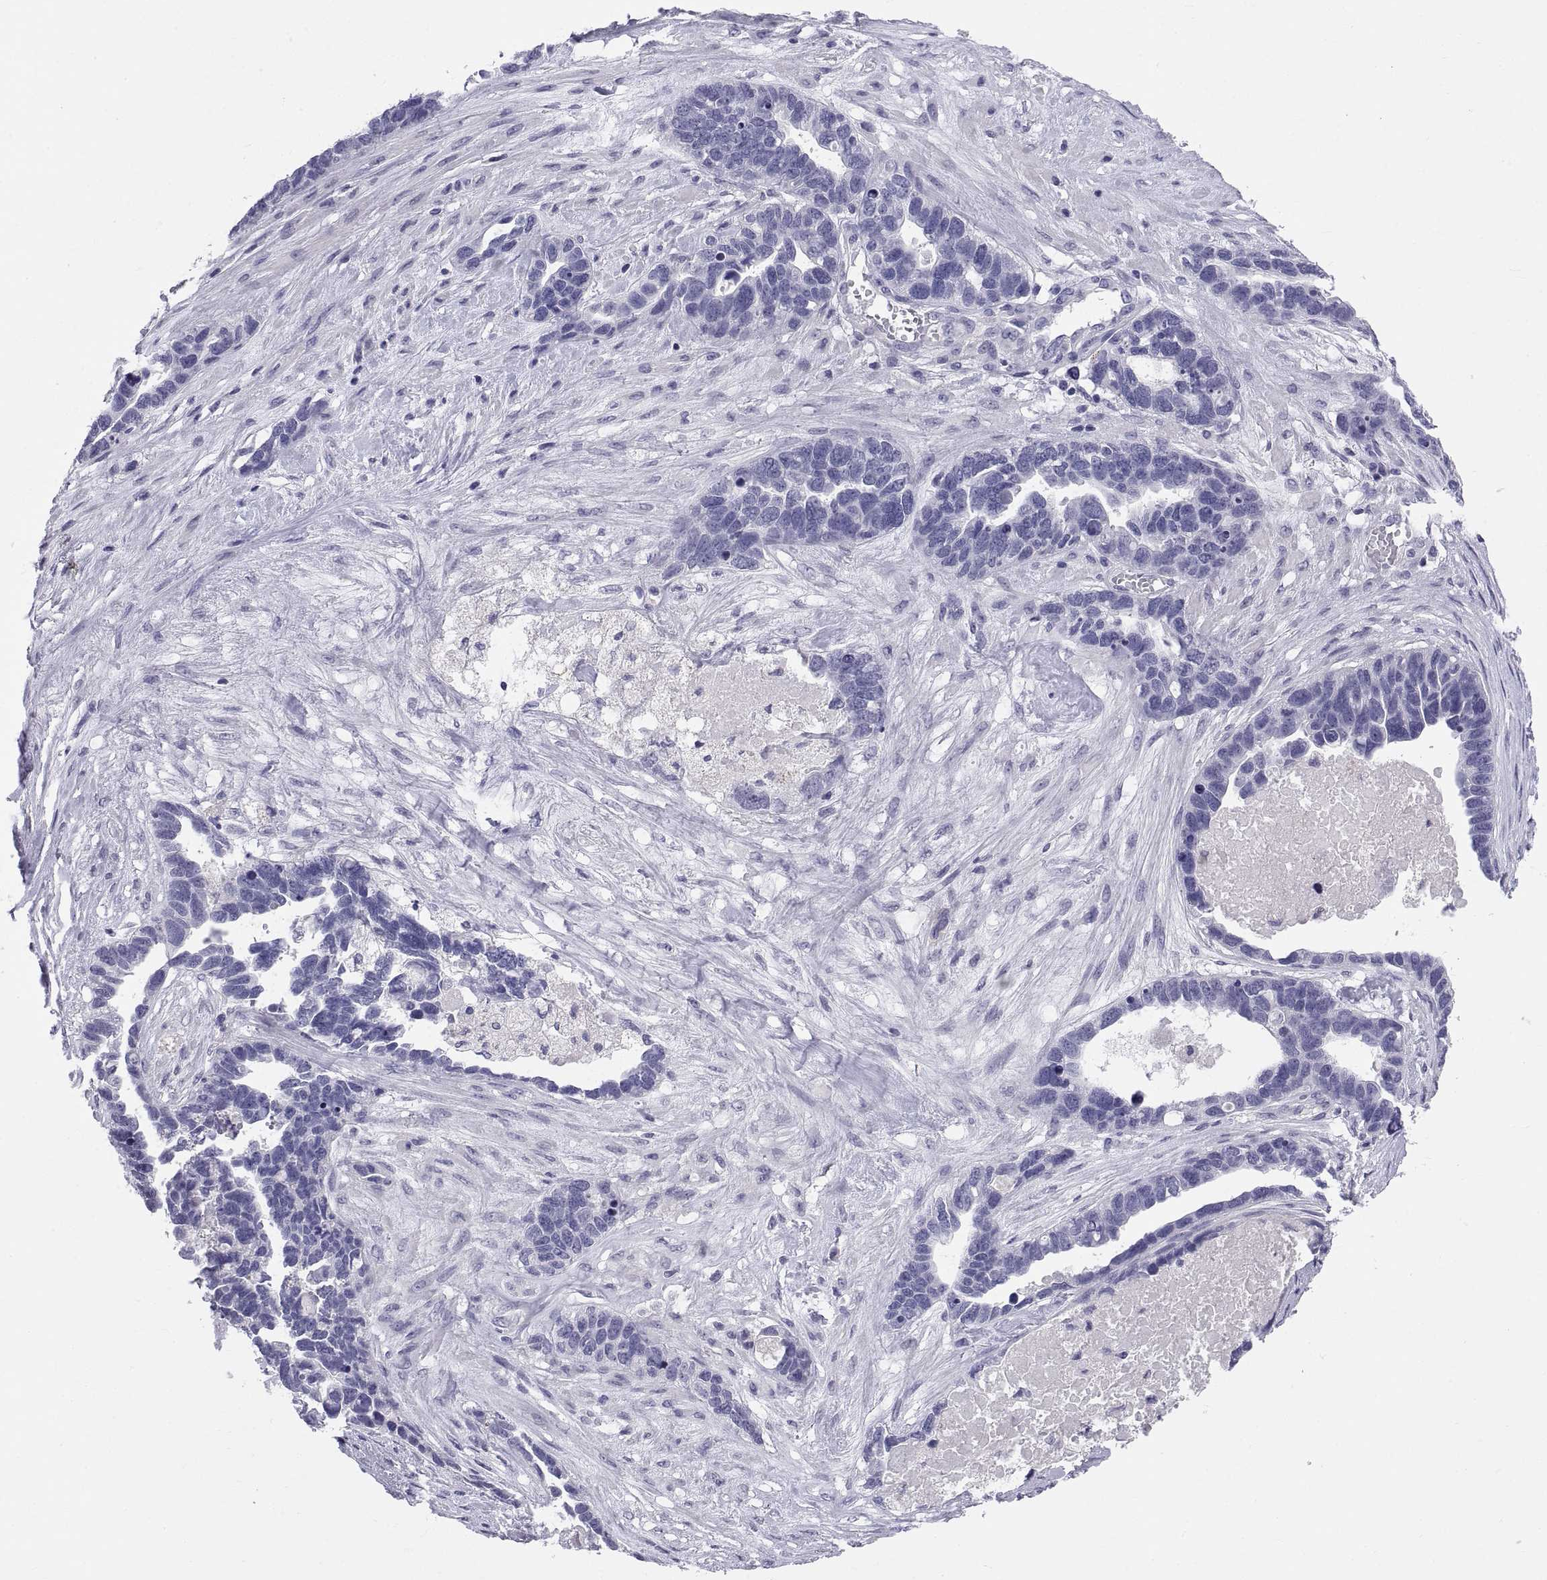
{"staining": {"intensity": "negative", "quantity": "none", "location": "none"}, "tissue": "ovarian cancer", "cell_type": "Tumor cells", "image_type": "cancer", "snomed": [{"axis": "morphology", "description": "Cystadenocarcinoma, serous, NOS"}, {"axis": "topography", "description": "Ovary"}], "caption": "Photomicrograph shows no significant protein expression in tumor cells of ovarian cancer. Nuclei are stained in blue.", "gene": "TEX13A", "patient": {"sex": "female", "age": 54}}